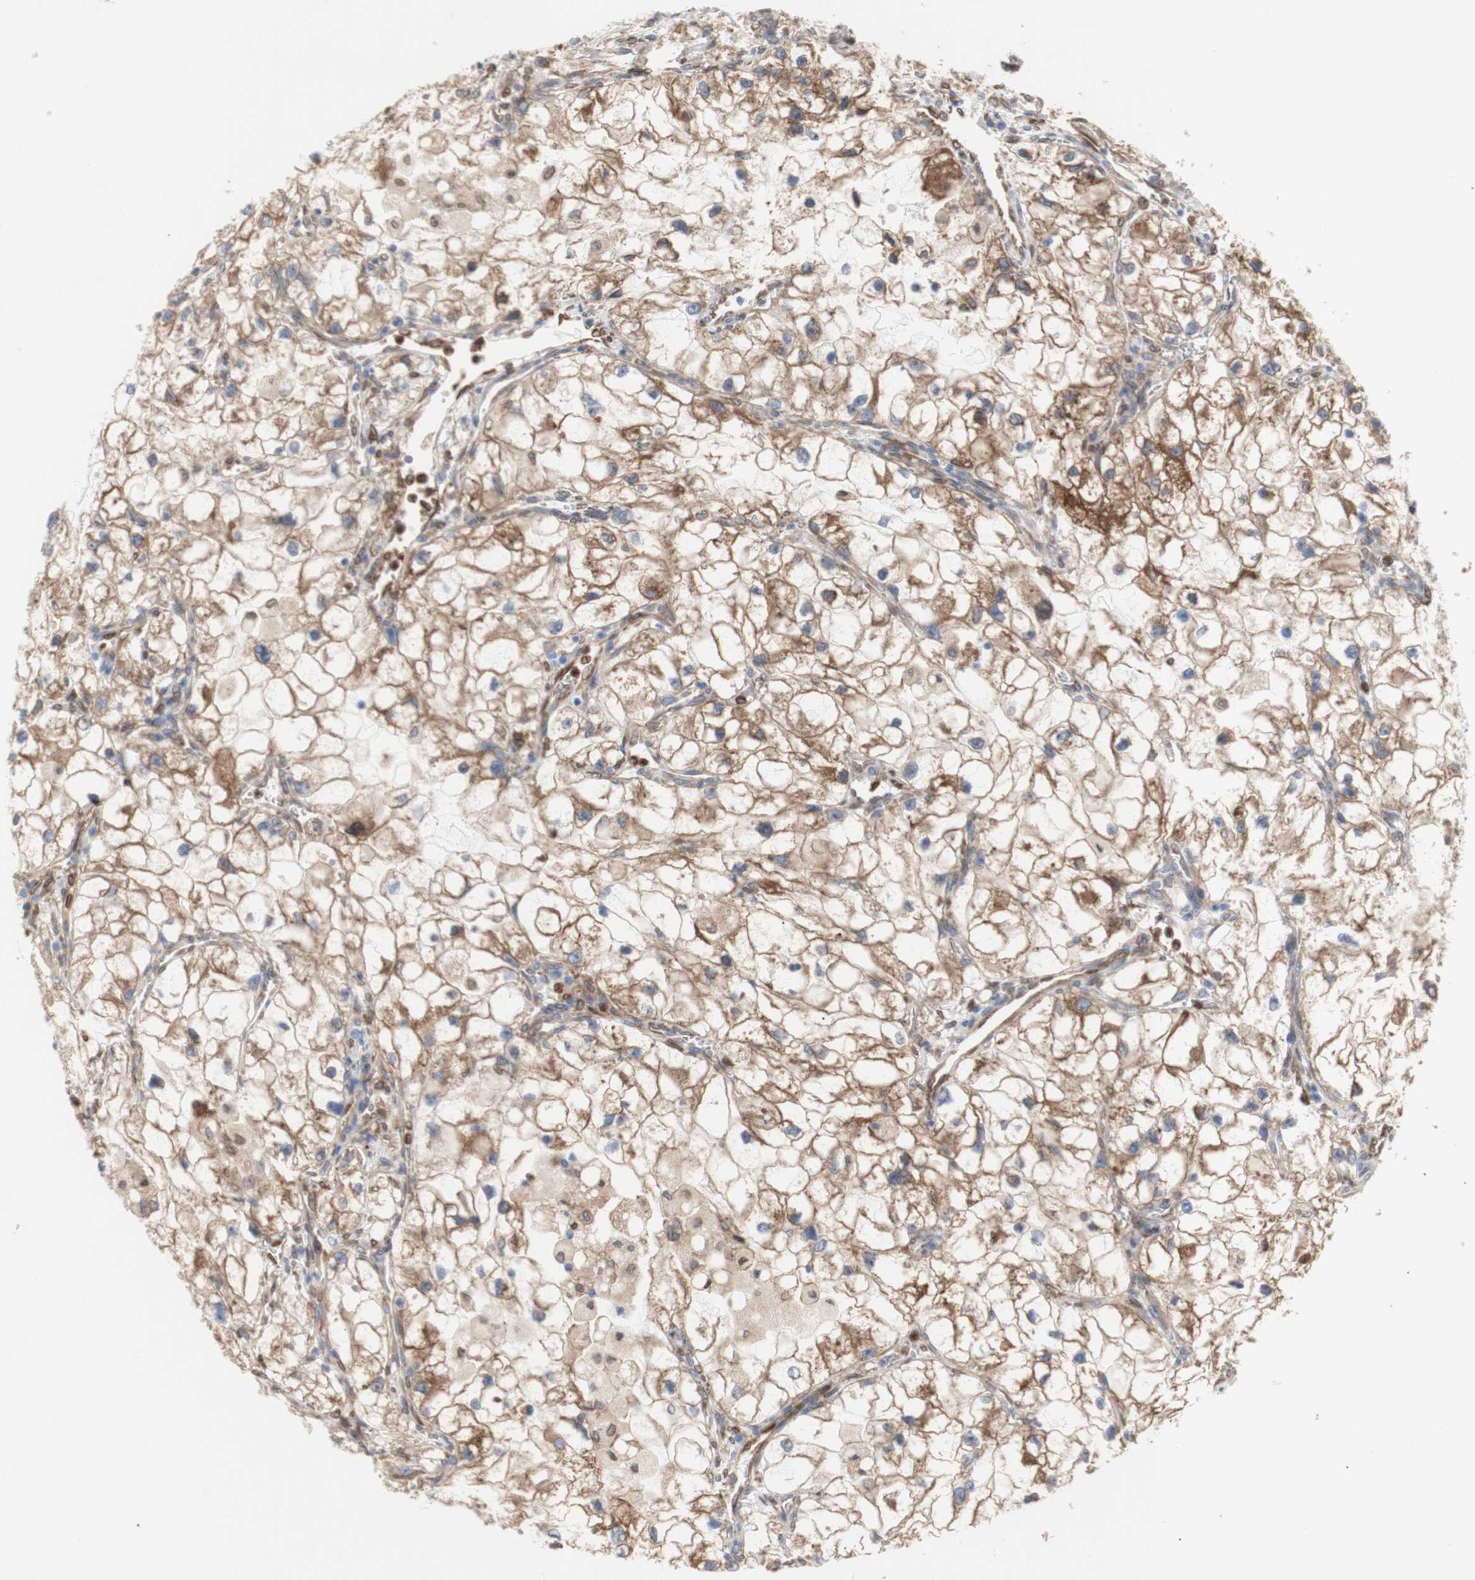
{"staining": {"intensity": "moderate", "quantity": "25%-75%", "location": "cytoplasmic/membranous"}, "tissue": "renal cancer", "cell_type": "Tumor cells", "image_type": "cancer", "snomed": [{"axis": "morphology", "description": "Adenocarcinoma, NOS"}, {"axis": "topography", "description": "Kidney"}], "caption": "Protein staining reveals moderate cytoplasmic/membranous staining in approximately 25%-75% of tumor cells in renal cancer.", "gene": "ERLIN1", "patient": {"sex": "female", "age": 70}}